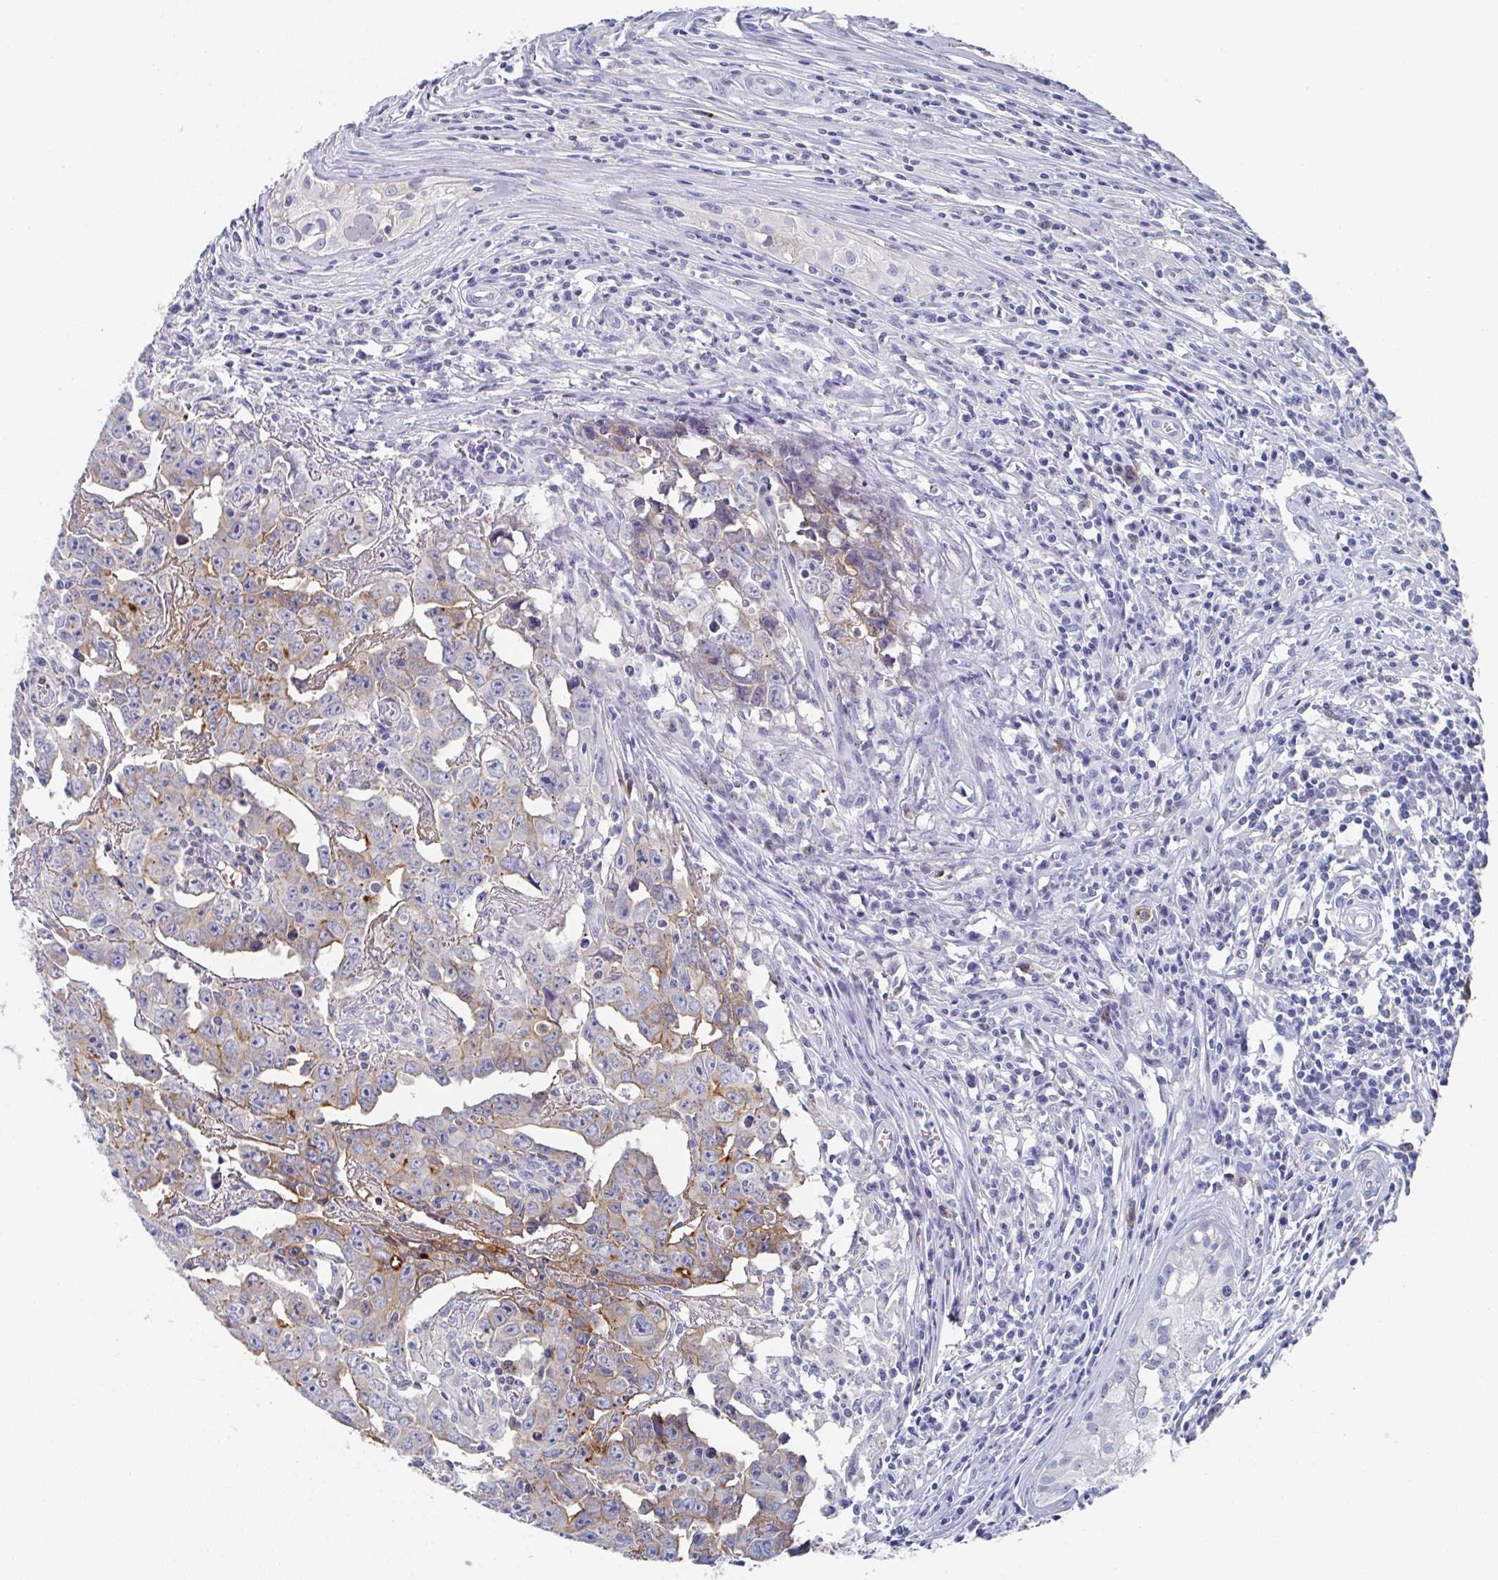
{"staining": {"intensity": "moderate", "quantity": "<25%", "location": "cytoplasmic/membranous"}, "tissue": "testis cancer", "cell_type": "Tumor cells", "image_type": "cancer", "snomed": [{"axis": "morphology", "description": "Carcinoma, Embryonal, NOS"}, {"axis": "topography", "description": "Testis"}], "caption": "Tumor cells reveal moderate cytoplasmic/membranous positivity in about <25% of cells in testis cancer.", "gene": "TNFRSF8", "patient": {"sex": "male", "age": 22}}